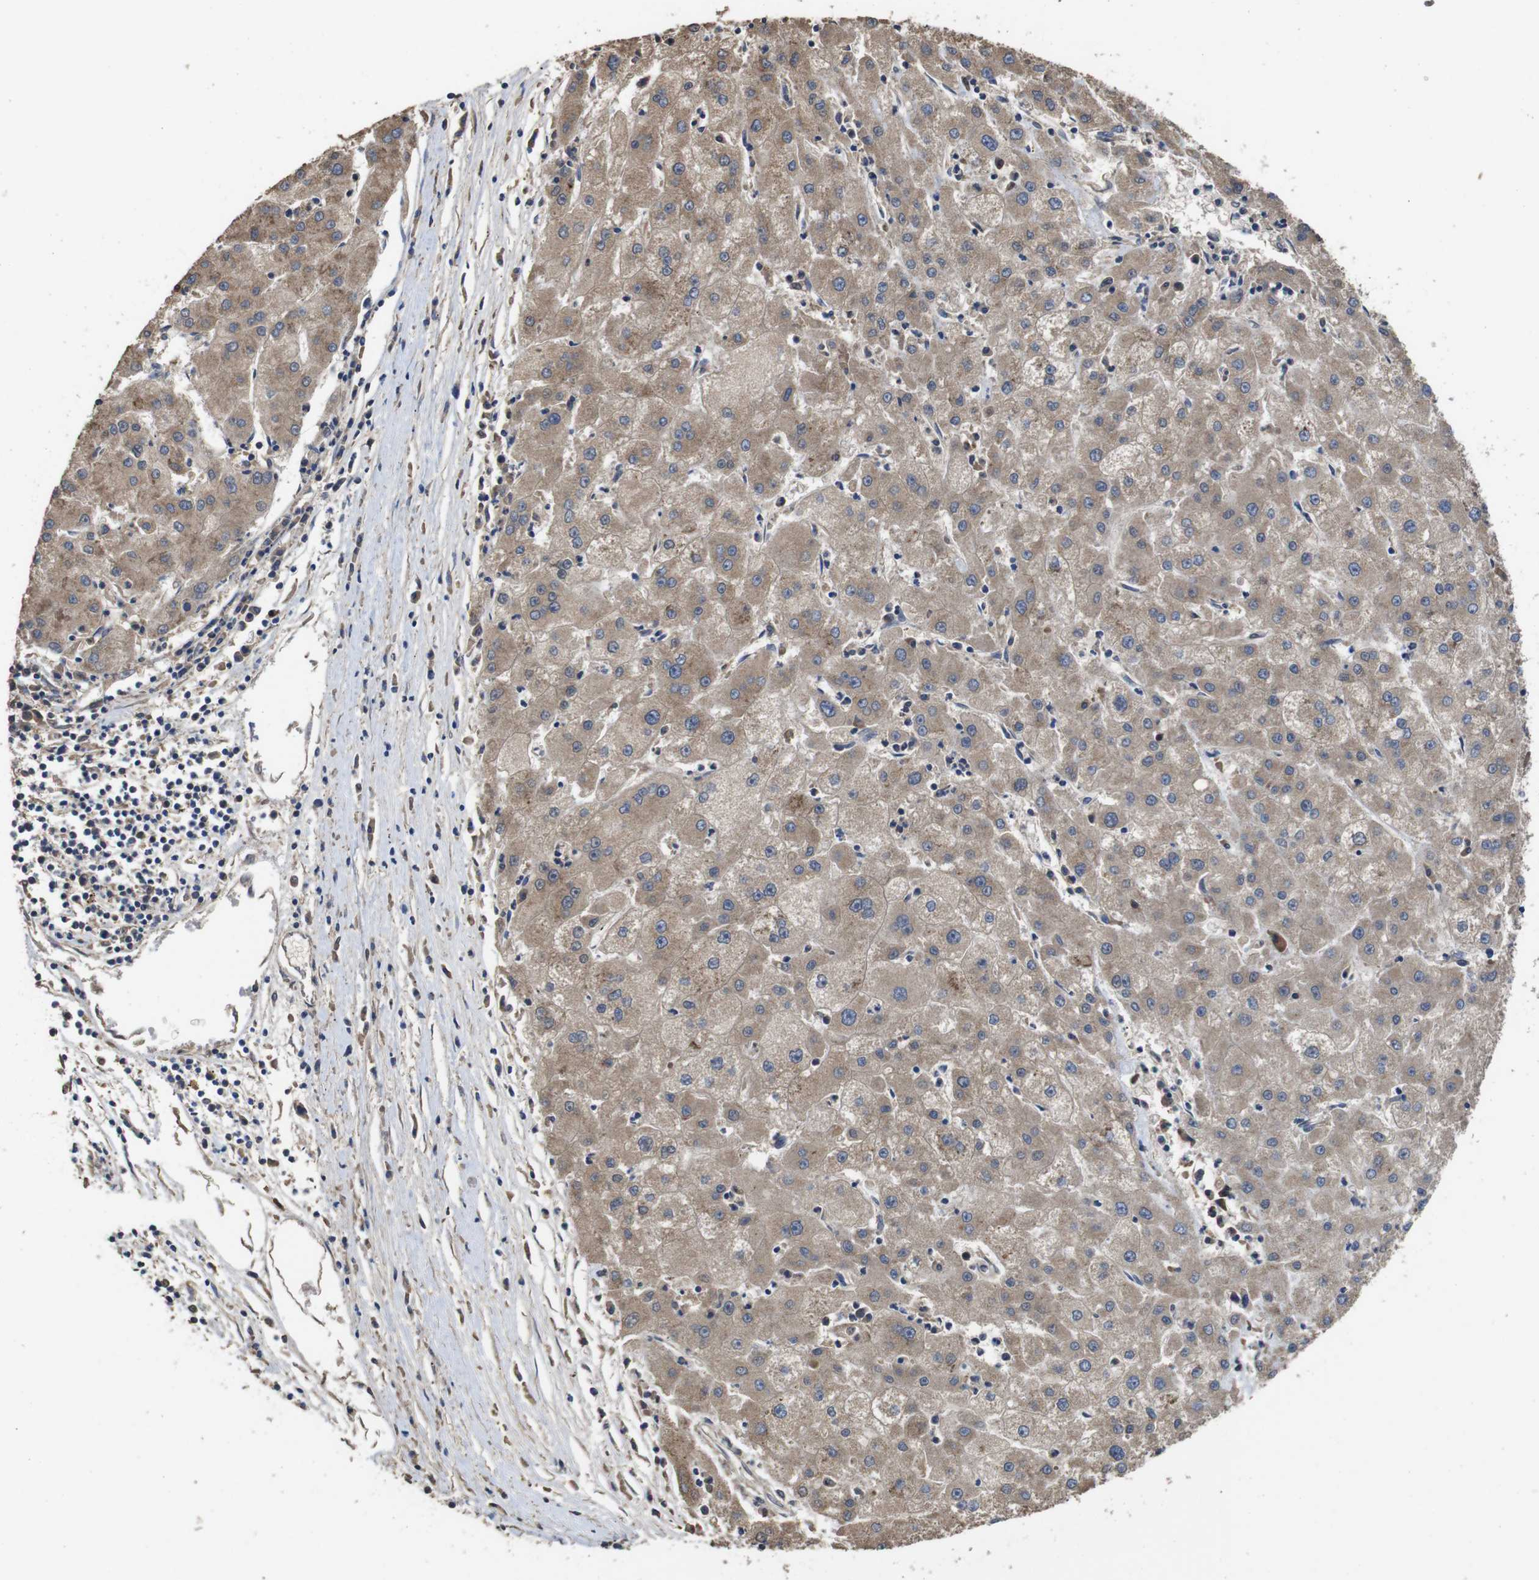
{"staining": {"intensity": "weak", "quantity": "25%-75%", "location": "cytoplasmic/membranous"}, "tissue": "liver cancer", "cell_type": "Tumor cells", "image_type": "cancer", "snomed": [{"axis": "morphology", "description": "Carcinoma, Hepatocellular, NOS"}, {"axis": "topography", "description": "Liver"}], "caption": "IHC histopathology image of human hepatocellular carcinoma (liver) stained for a protein (brown), which displays low levels of weak cytoplasmic/membranous positivity in about 25%-75% of tumor cells.", "gene": "ARHGAP24", "patient": {"sex": "male", "age": 72}}